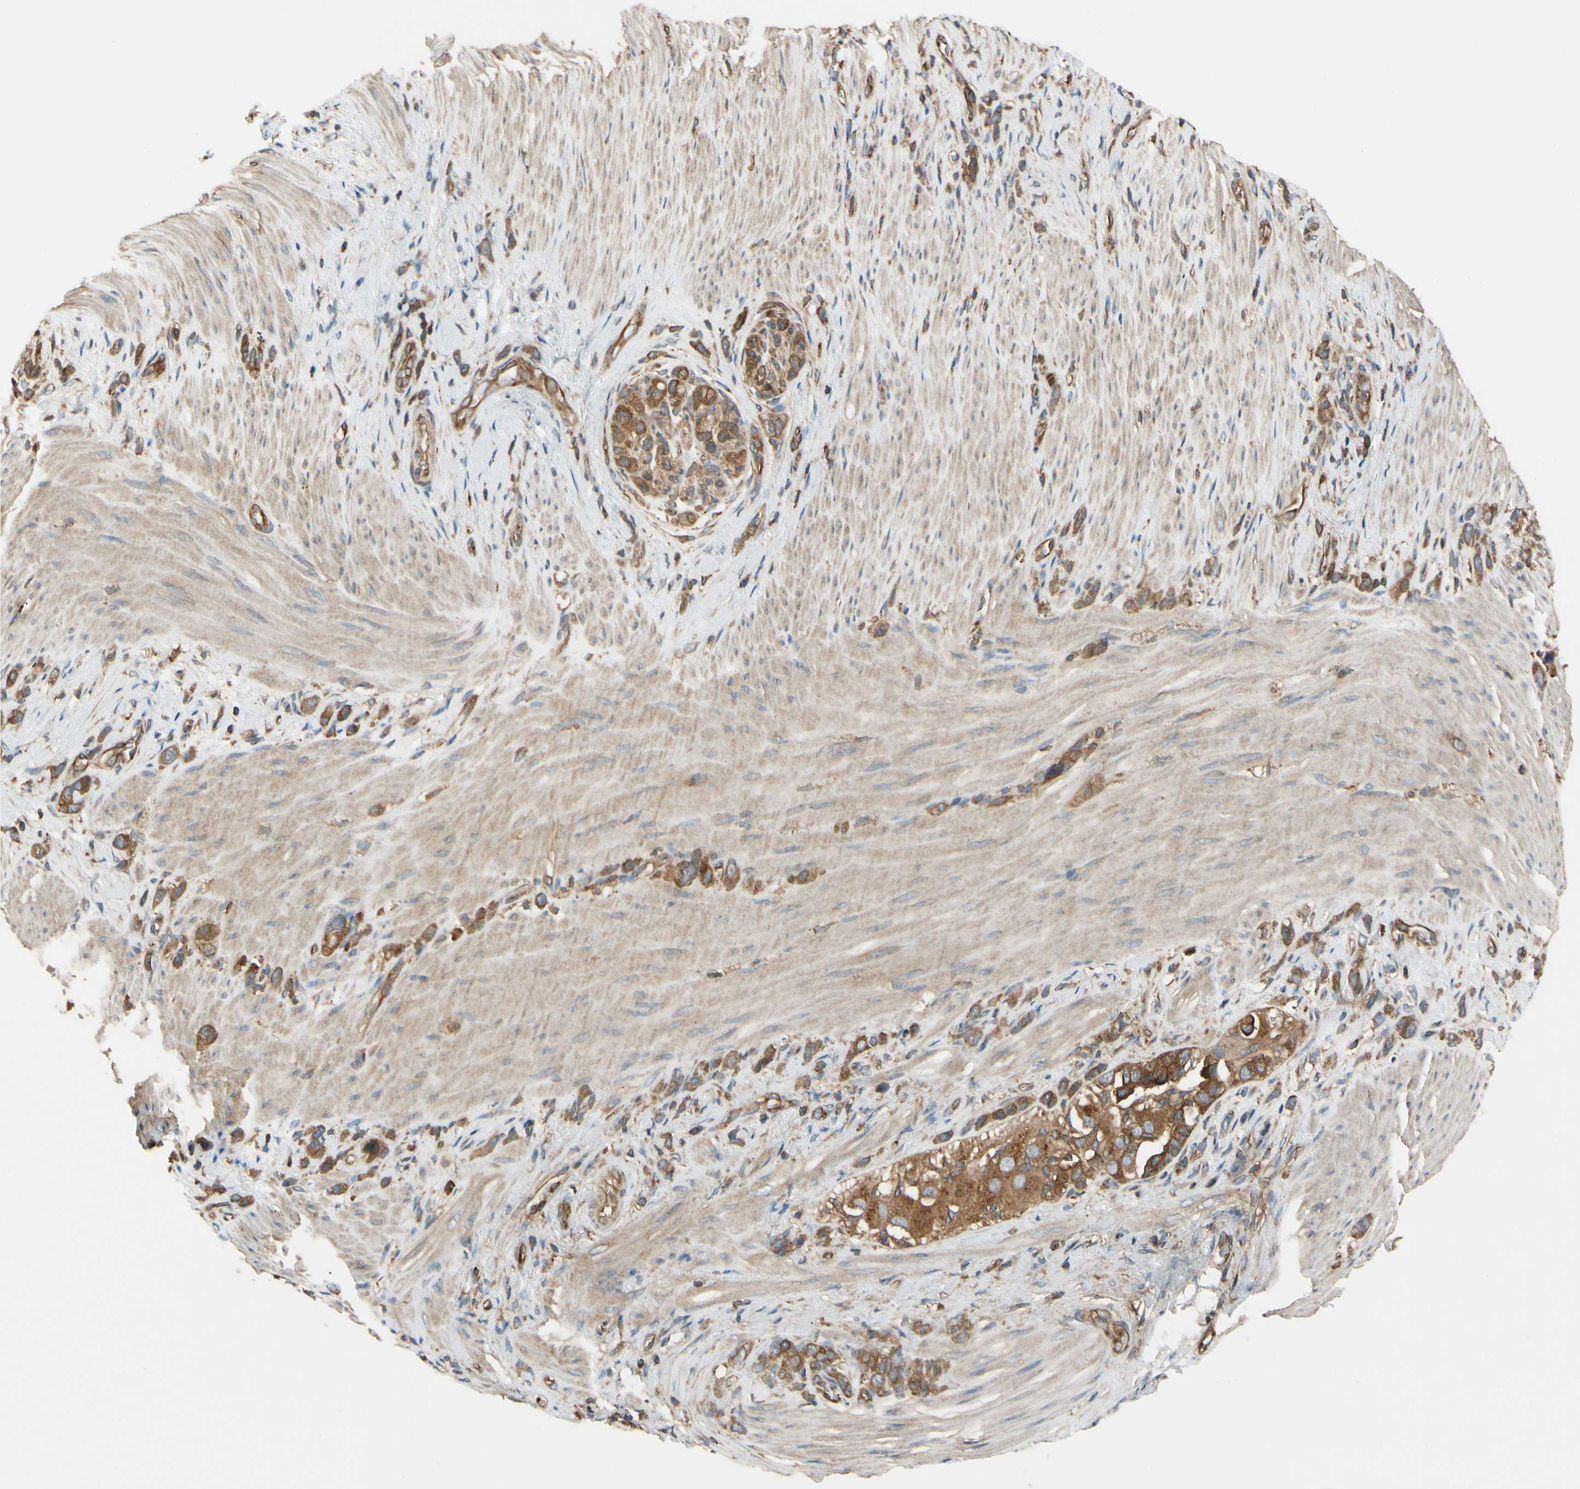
{"staining": {"intensity": "moderate", "quantity": "25%-75%", "location": "cytoplasmic/membranous"}, "tissue": "stomach cancer", "cell_type": "Tumor cells", "image_type": "cancer", "snomed": [{"axis": "morphology", "description": "Normal tissue, NOS"}, {"axis": "morphology", "description": "Adenocarcinoma, NOS"}, {"axis": "morphology", "description": "Adenocarcinoma, High grade"}, {"axis": "topography", "description": "Stomach, upper"}, {"axis": "topography", "description": "Stomach"}], "caption": "Moderate cytoplasmic/membranous protein expression is appreciated in approximately 25%-75% of tumor cells in stomach cancer (high-grade adenocarcinoma).", "gene": "EPS15", "patient": {"sex": "female", "age": 65}}